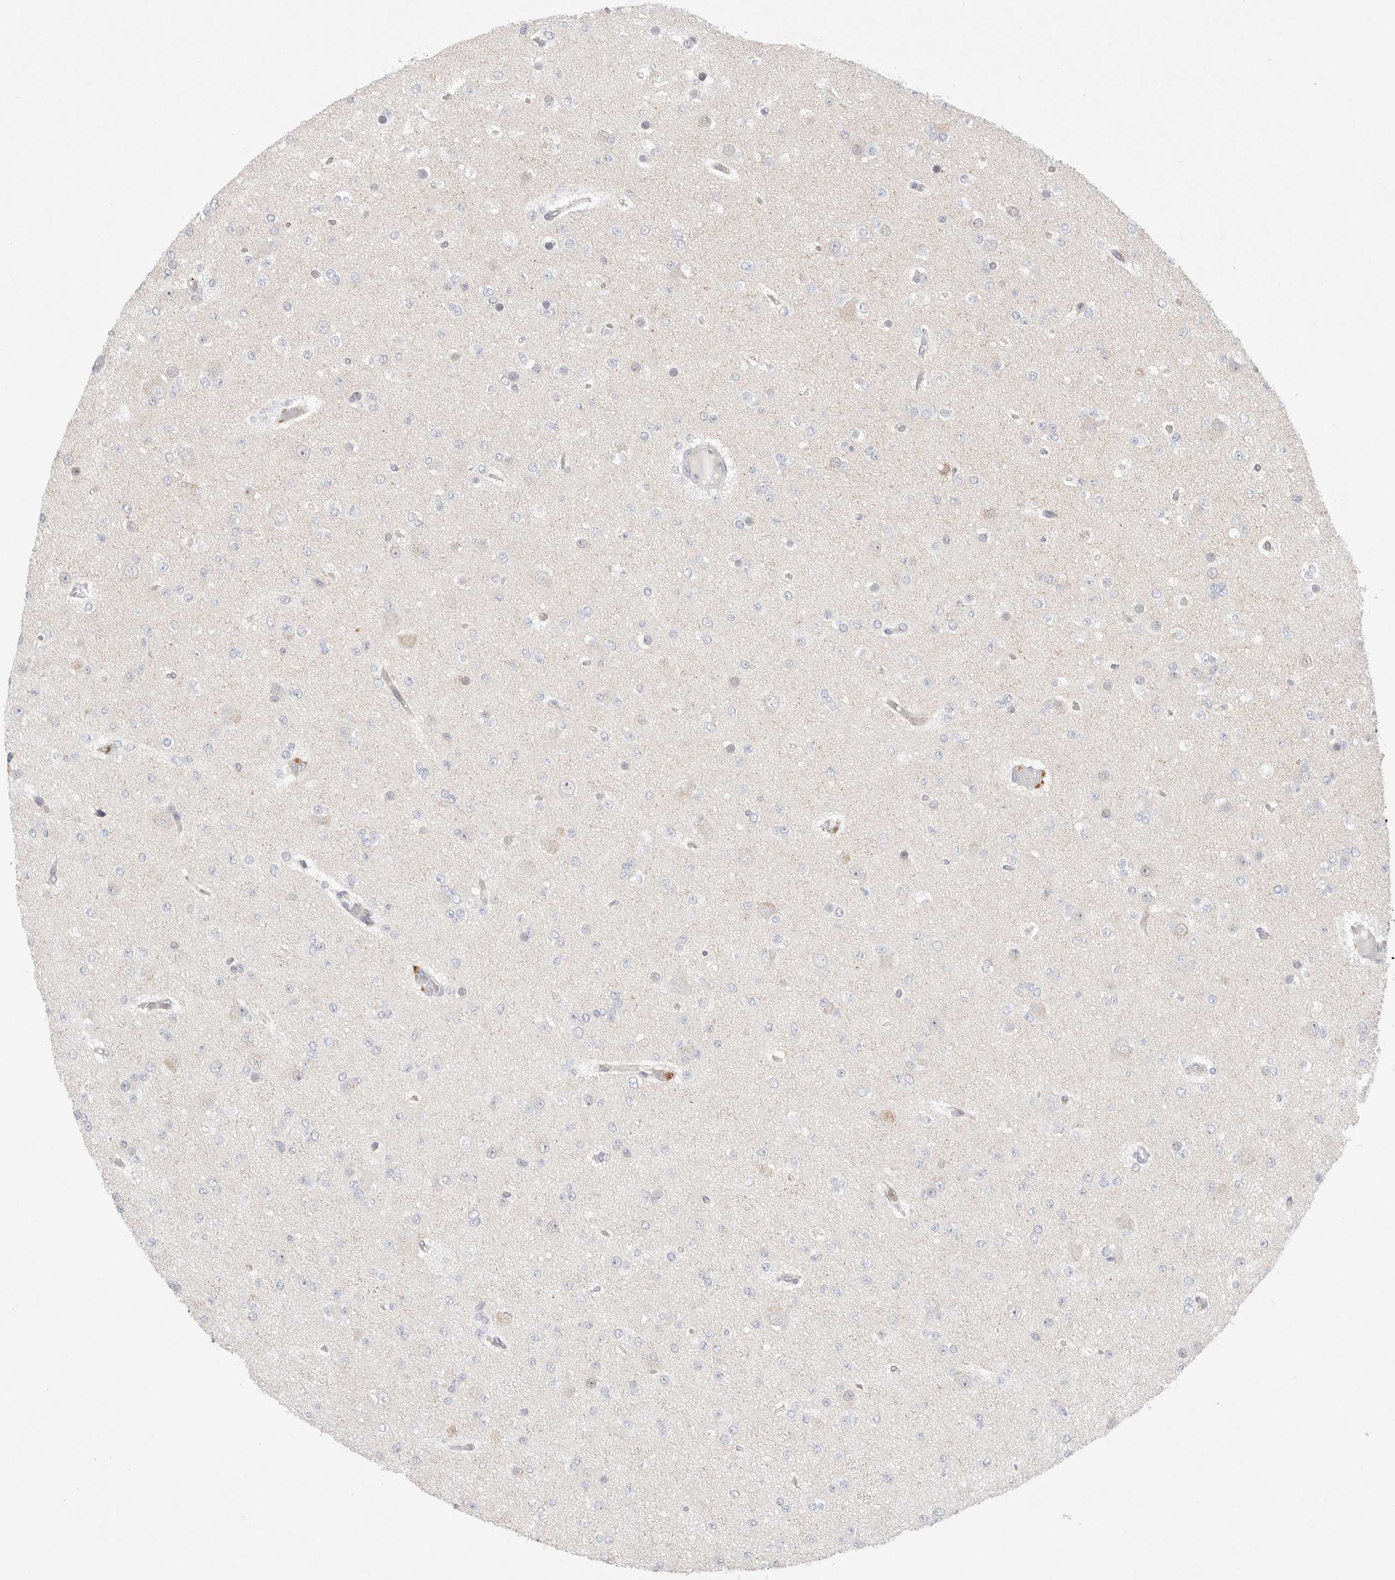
{"staining": {"intensity": "negative", "quantity": "none", "location": "none"}, "tissue": "glioma", "cell_type": "Tumor cells", "image_type": "cancer", "snomed": [{"axis": "morphology", "description": "Glioma, malignant, Low grade"}, {"axis": "topography", "description": "Brain"}], "caption": "Immunohistochemistry histopathology image of human low-grade glioma (malignant) stained for a protein (brown), which exhibits no positivity in tumor cells.", "gene": "BICD2", "patient": {"sex": "female", "age": 22}}